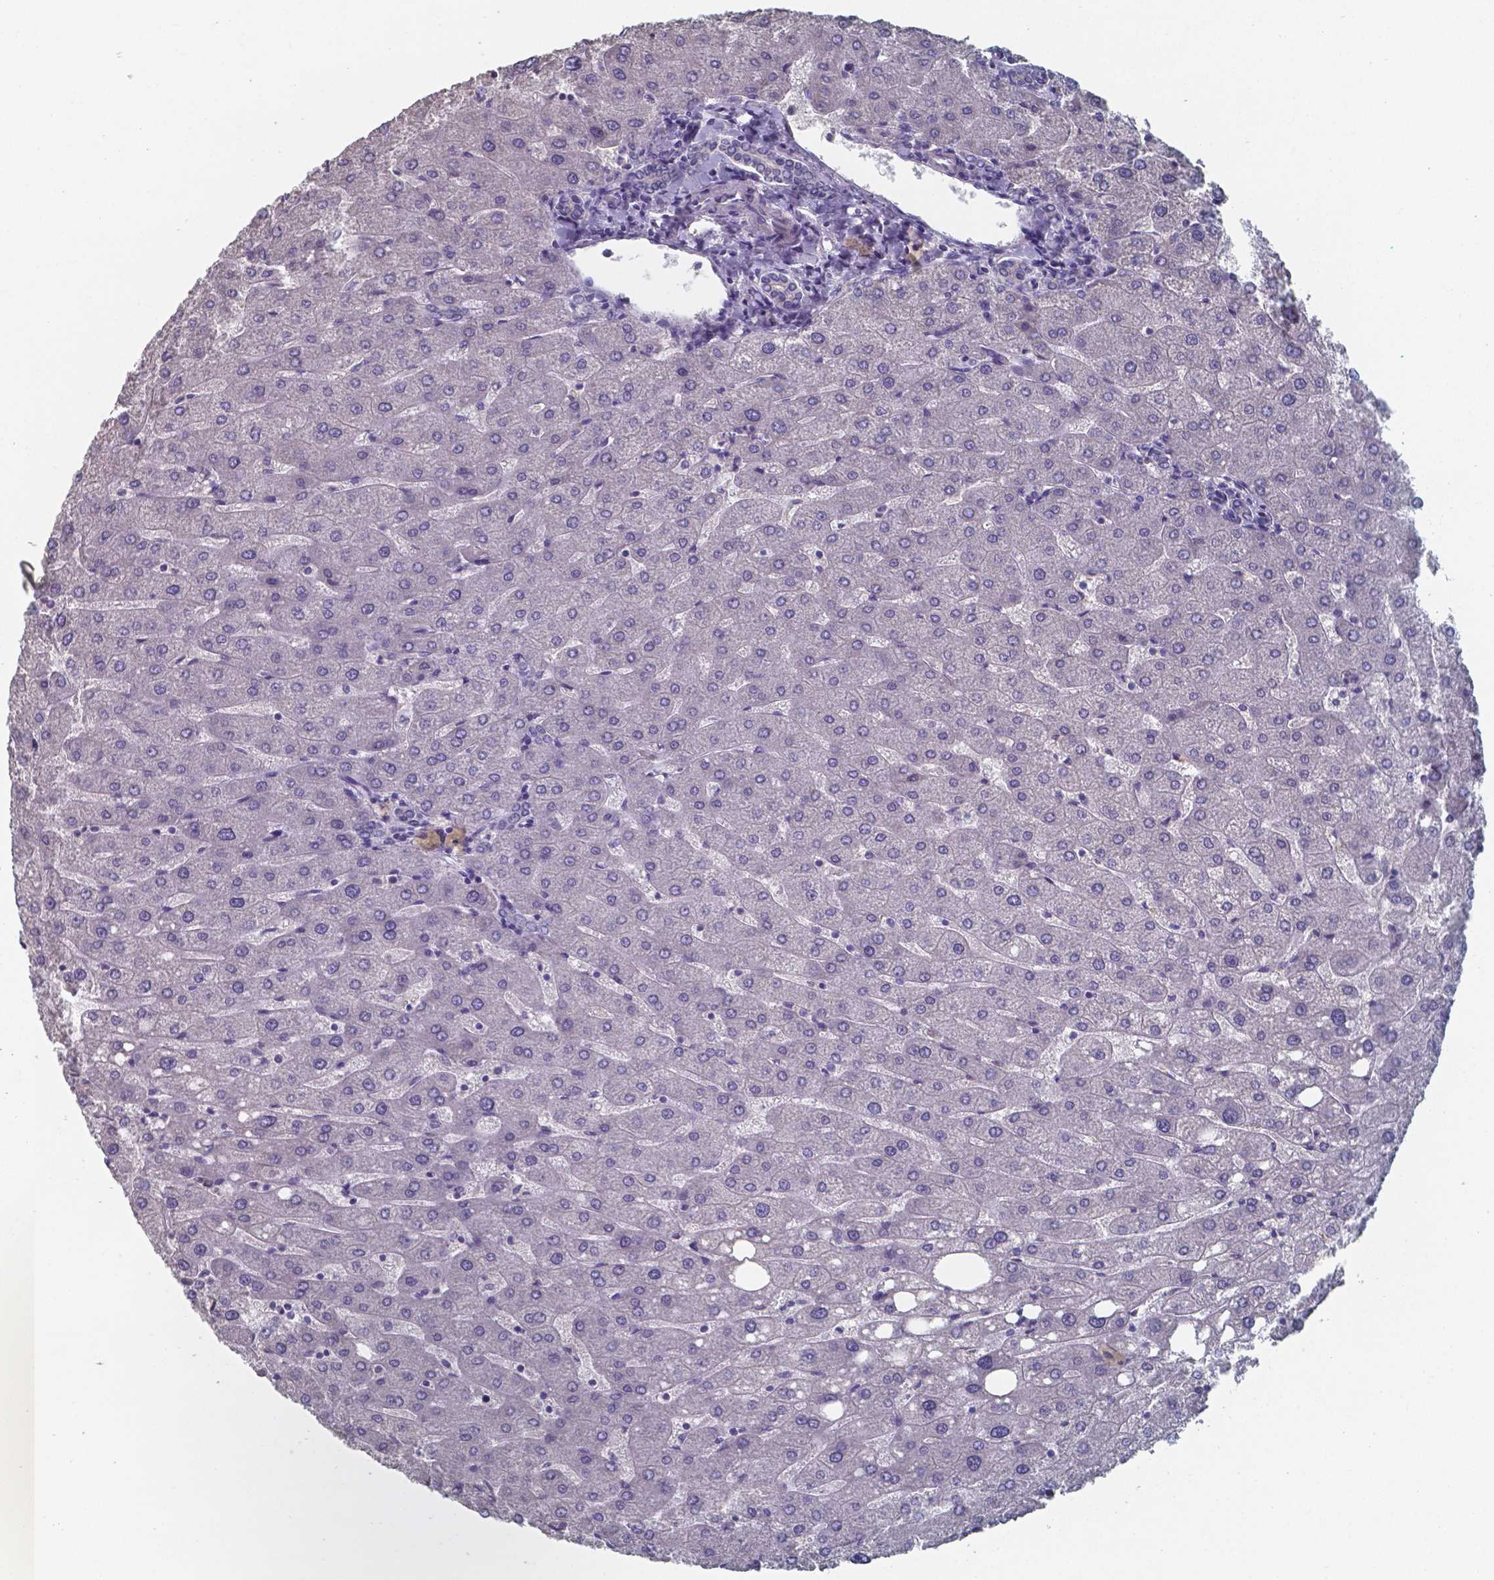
{"staining": {"intensity": "negative", "quantity": "none", "location": "none"}, "tissue": "liver", "cell_type": "Cholangiocytes", "image_type": "normal", "snomed": [{"axis": "morphology", "description": "Normal tissue, NOS"}, {"axis": "topography", "description": "Liver"}], "caption": "An image of liver stained for a protein exhibits no brown staining in cholangiocytes. The staining is performed using DAB (3,3'-diaminobenzidine) brown chromogen with nuclei counter-stained in using hematoxylin.", "gene": "FOXJ1", "patient": {"sex": "male", "age": 67}}